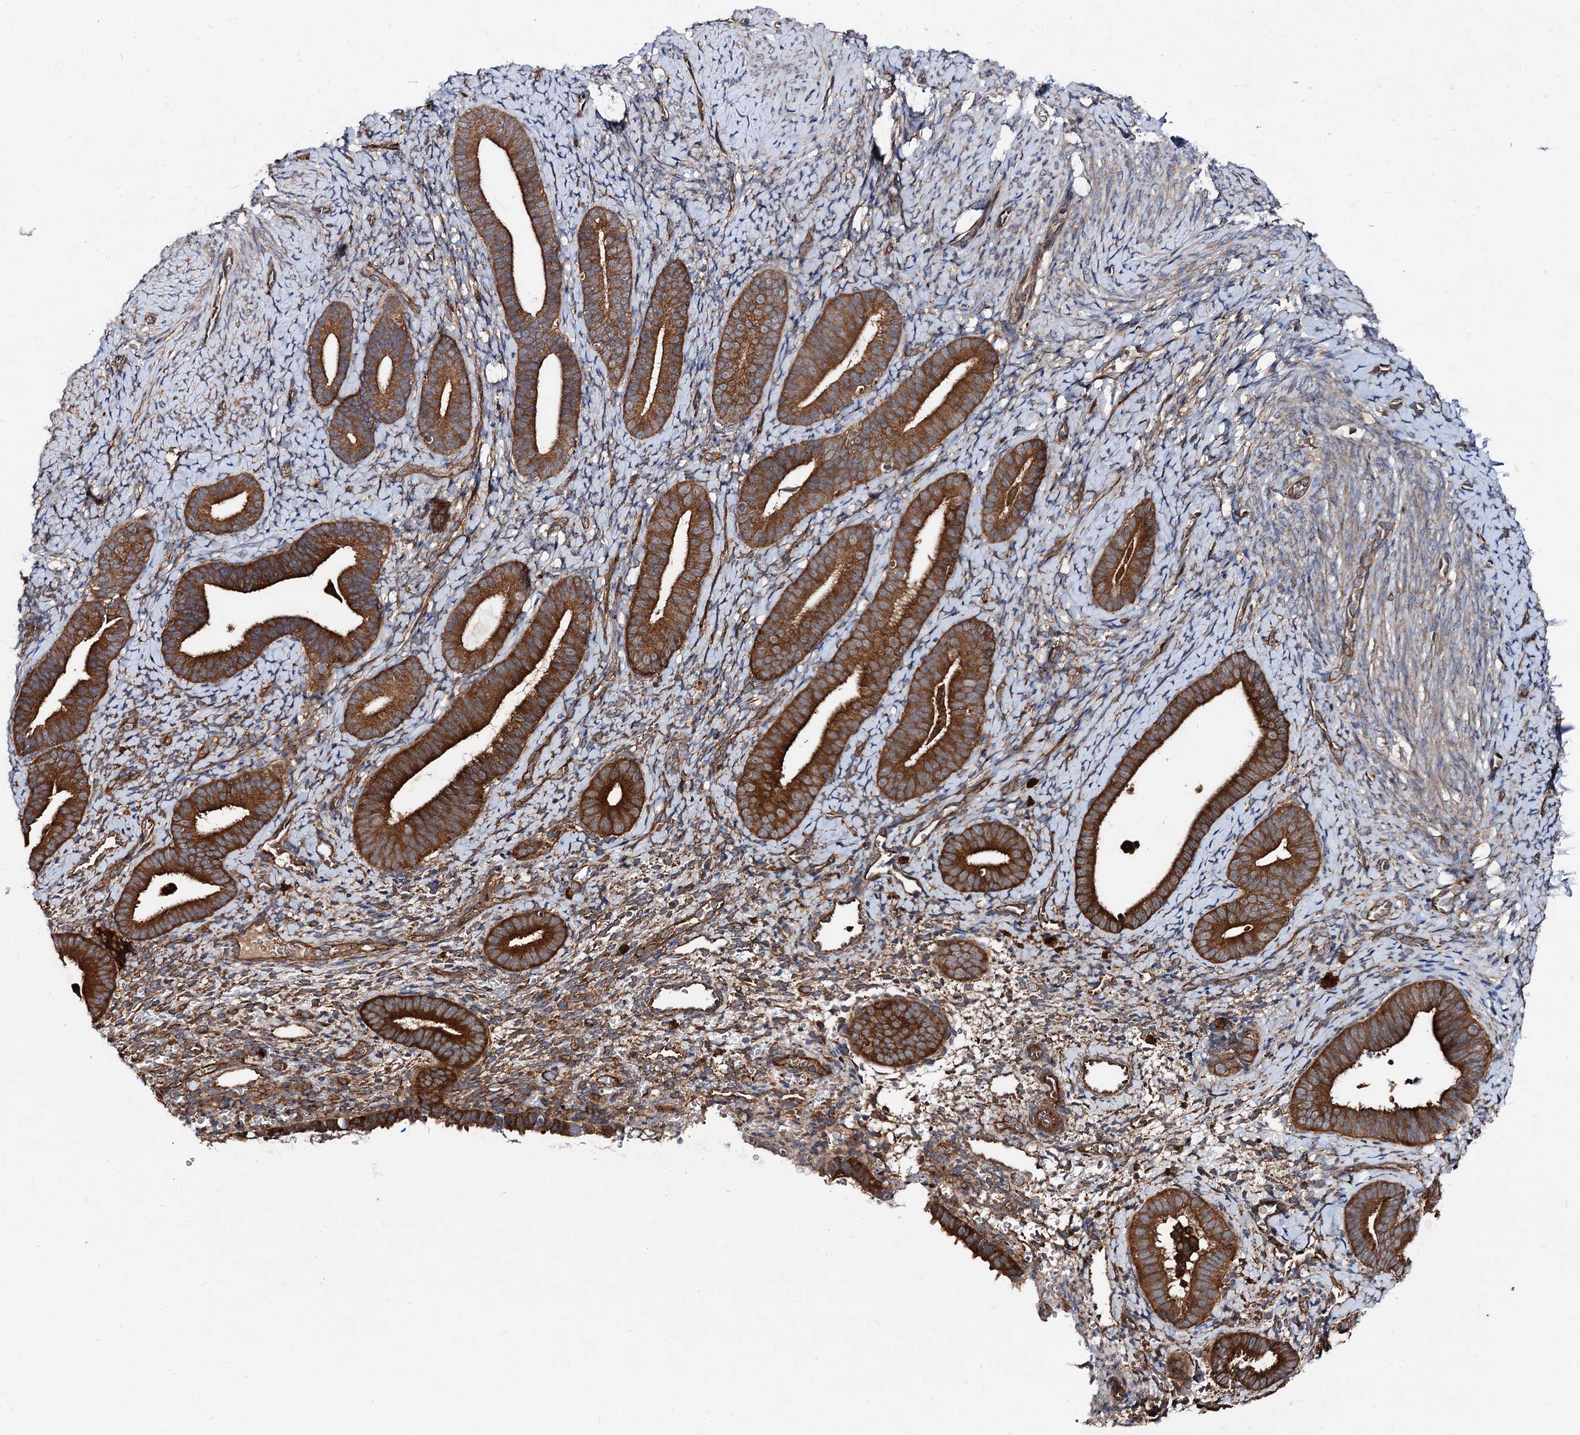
{"staining": {"intensity": "moderate", "quantity": "25%-75%", "location": "cytoplasmic/membranous"}, "tissue": "endometrium", "cell_type": "Cells in endometrial stroma", "image_type": "normal", "snomed": [{"axis": "morphology", "description": "Normal tissue, NOS"}, {"axis": "topography", "description": "Endometrium"}], "caption": "Immunohistochemistry (IHC) of benign endometrium demonstrates medium levels of moderate cytoplasmic/membranous positivity in about 25%-75% of cells in endometrial stroma.", "gene": "VPS29", "patient": {"sex": "female", "age": 65}}